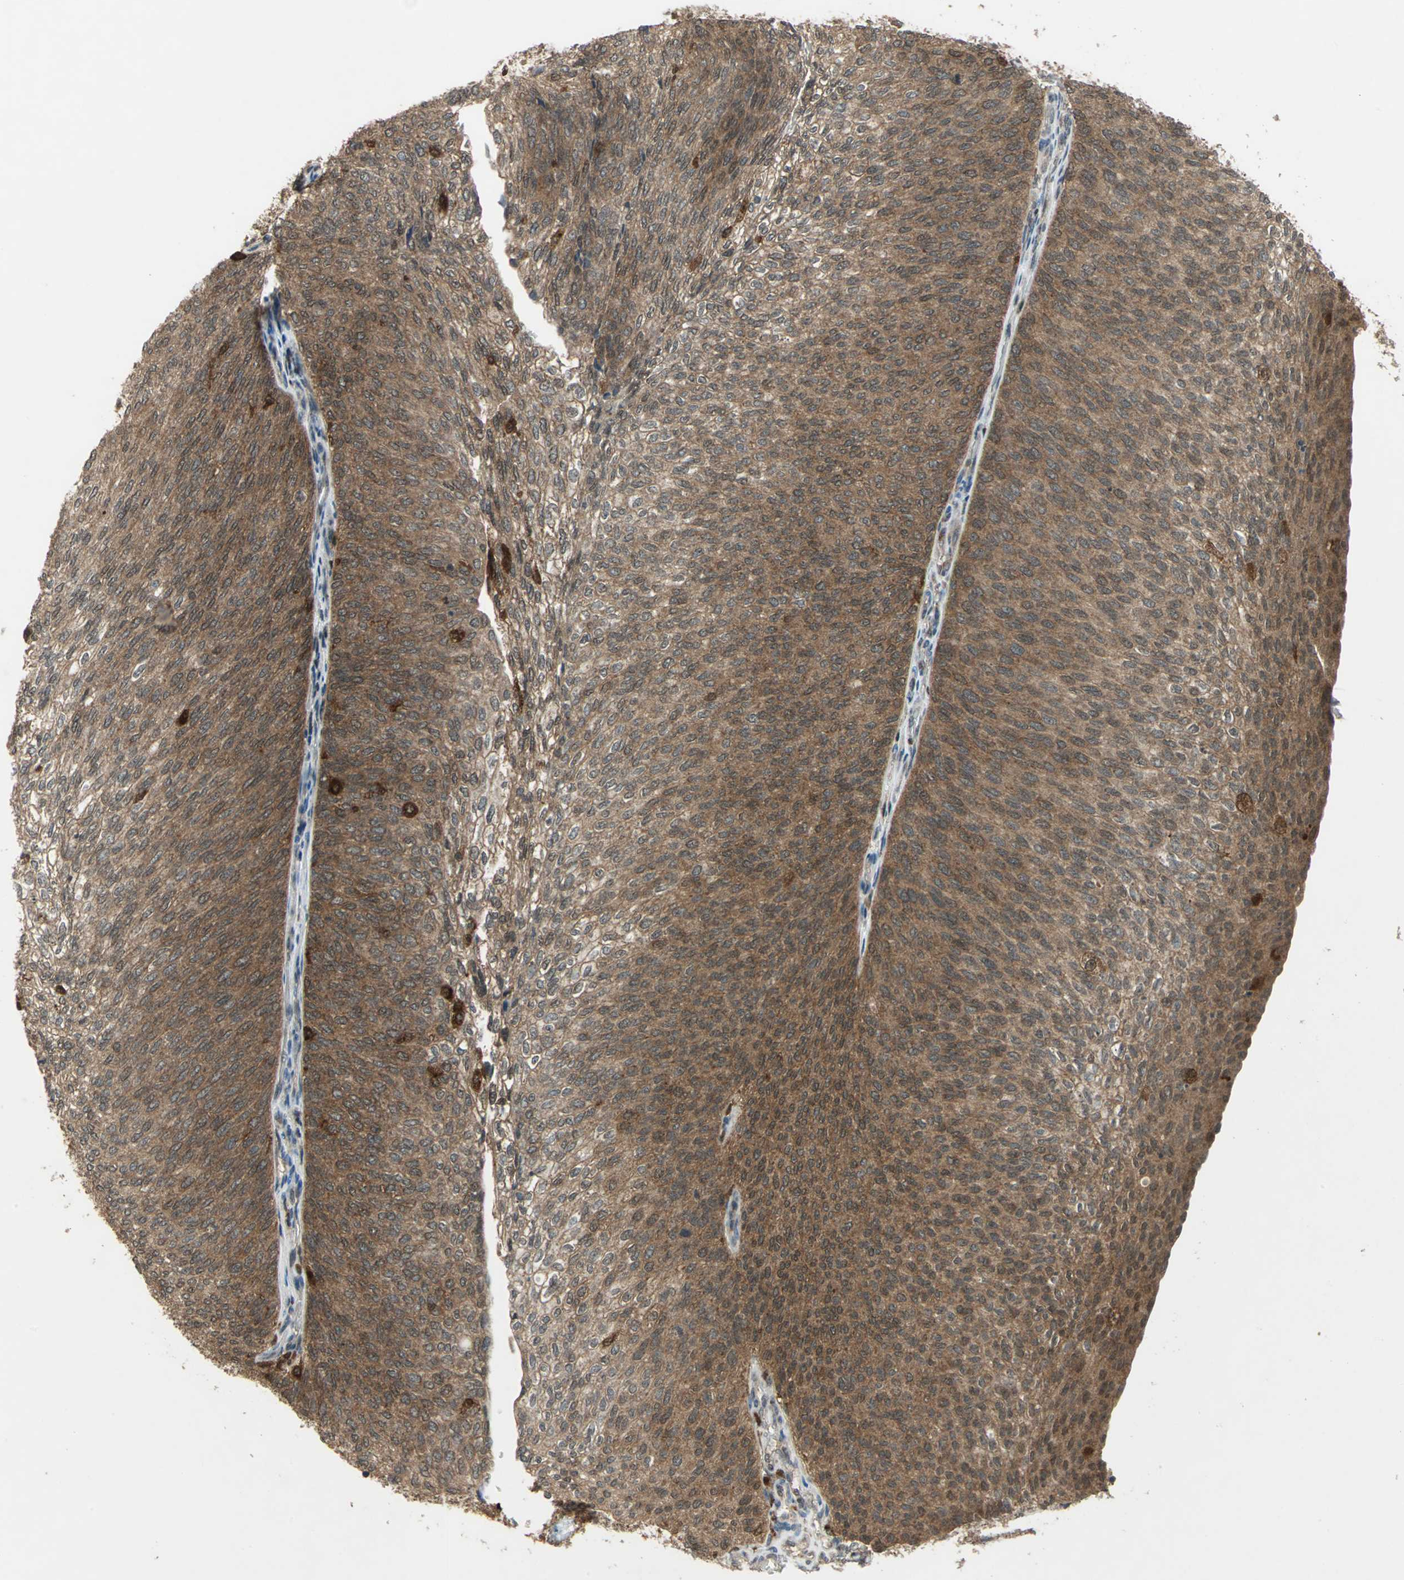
{"staining": {"intensity": "moderate", "quantity": ">75%", "location": "cytoplasmic/membranous"}, "tissue": "urothelial cancer", "cell_type": "Tumor cells", "image_type": "cancer", "snomed": [{"axis": "morphology", "description": "Urothelial carcinoma, Low grade"}, {"axis": "topography", "description": "Urinary bladder"}], "caption": "Human low-grade urothelial carcinoma stained for a protein (brown) shows moderate cytoplasmic/membranous positive expression in about >75% of tumor cells.", "gene": "PYCARD", "patient": {"sex": "female", "age": 79}}